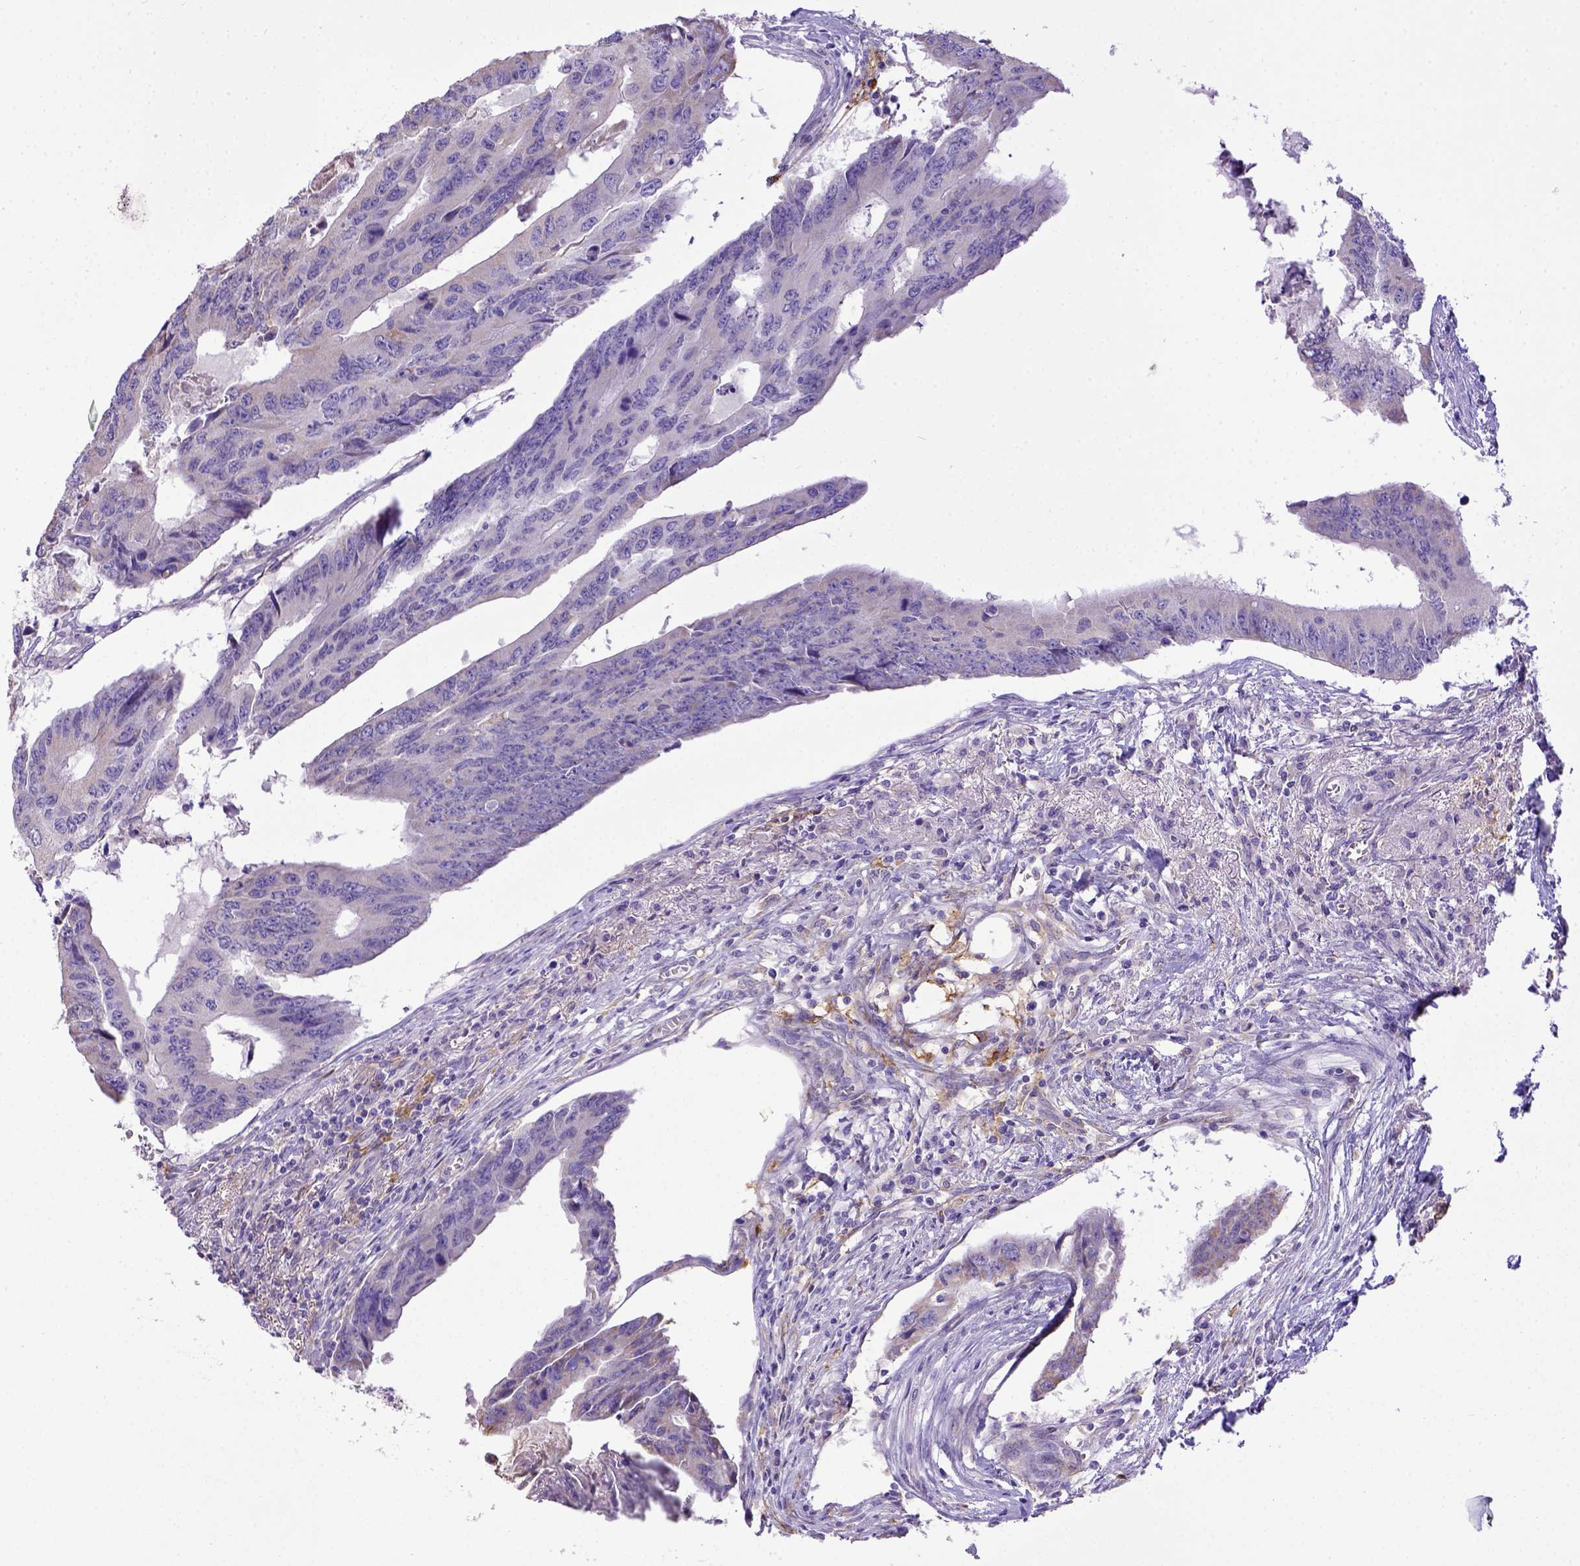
{"staining": {"intensity": "negative", "quantity": "none", "location": "none"}, "tissue": "colorectal cancer", "cell_type": "Tumor cells", "image_type": "cancer", "snomed": [{"axis": "morphology", "description": "Adenocarcinoma, NOS"}, {"axis": "topography", "description": "Colon"}], "caption": "This is a photomicrograph of IHC staining of colorectal adenocarcinoma, which shows no positivity in tumor cells.", "gene": "CD40", "patient": {"sex": "male", "age": 53}}